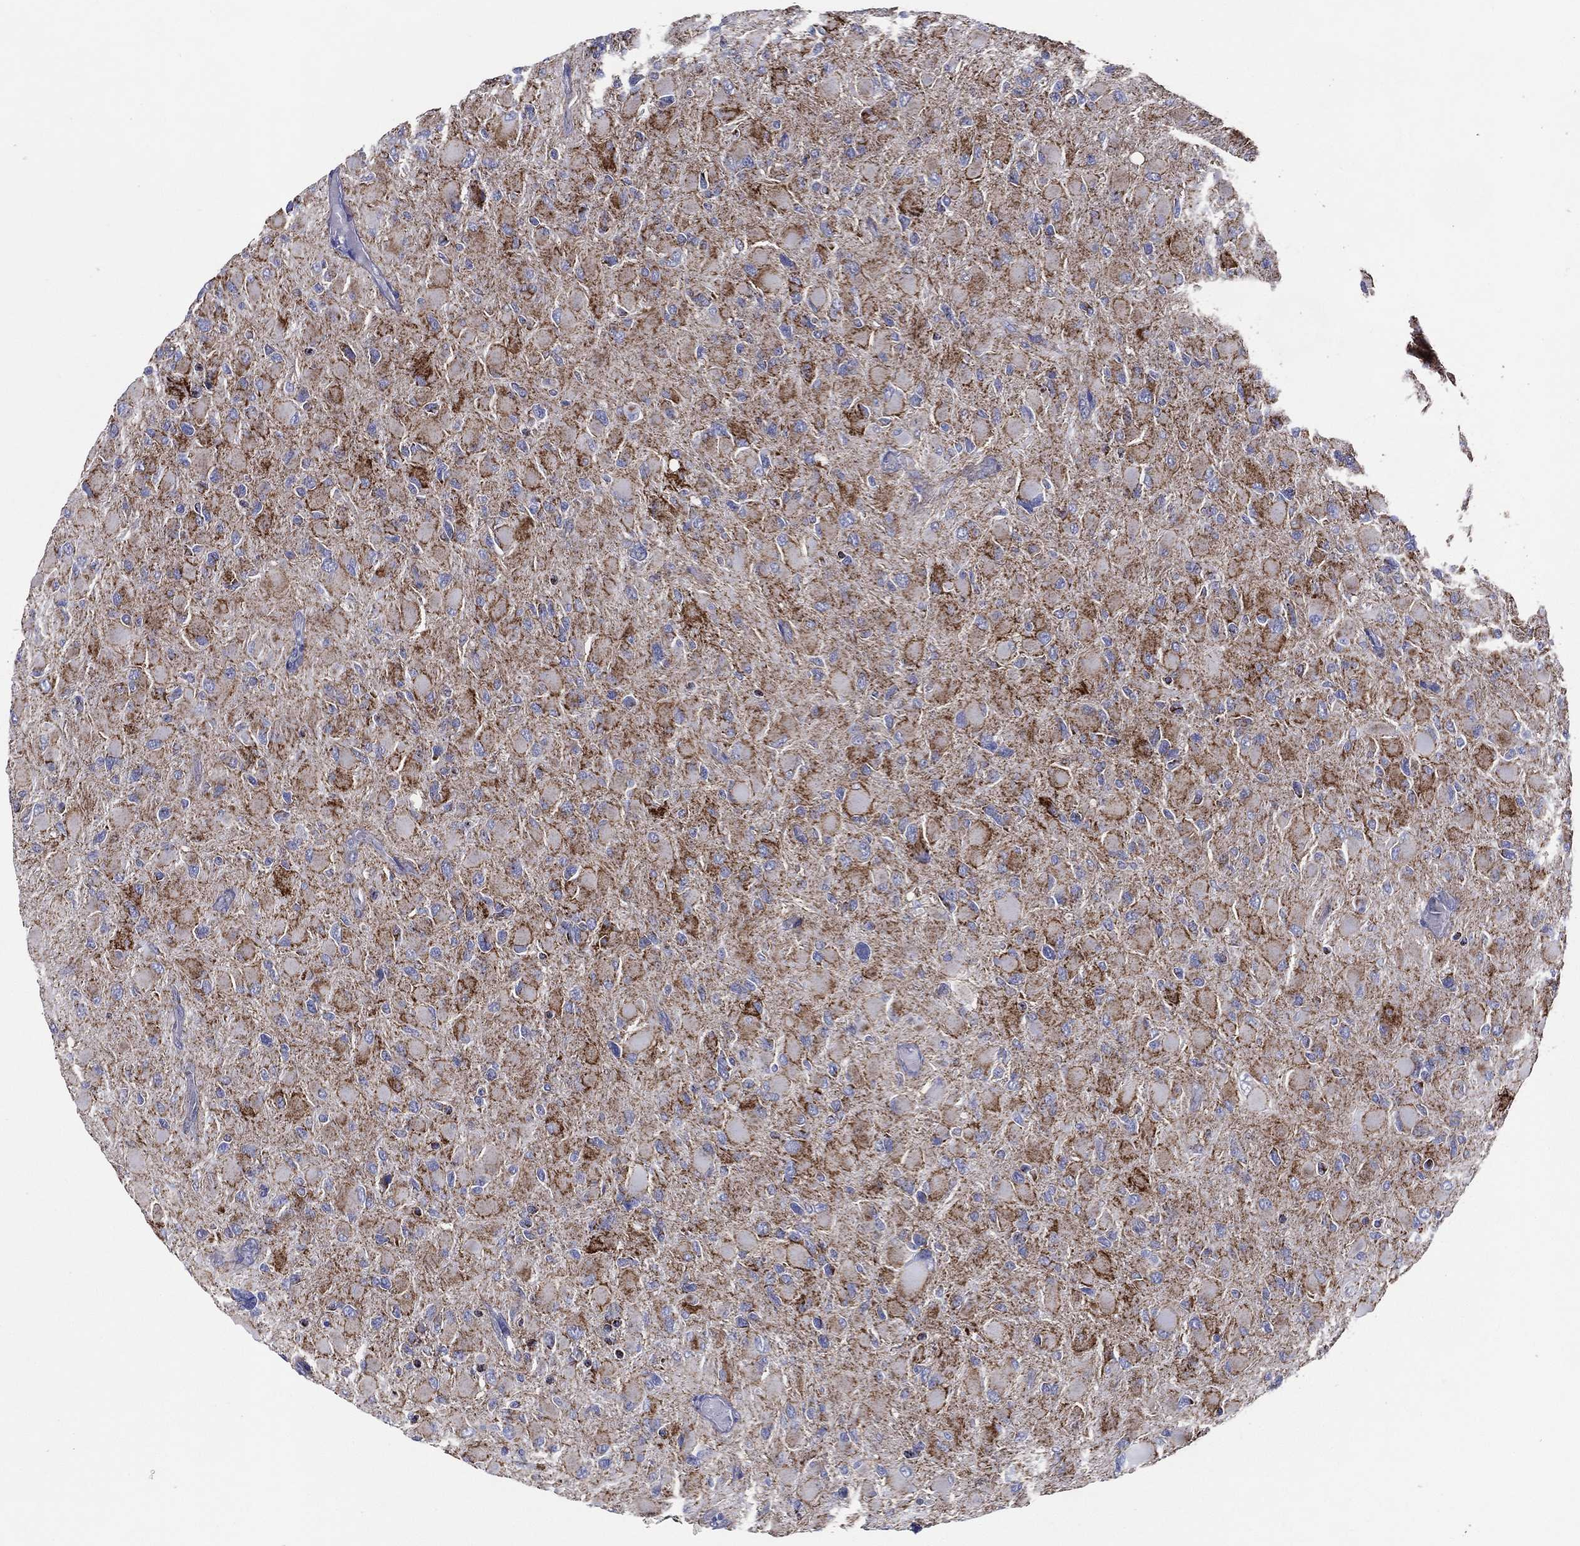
{"staining": {"intensity": "strong", "quantity": "25%-75%", "location": "cytoplasmic/membranous"}, "tissue": "glioma", "cell_type": "Tumor cells", "image_type": "cancer", "snomed": [{"axis": "morphology", "description": "Glioma, malignant, High grade"}, {"axis": "topography", "description": "Cerebral cortex"}], "caption": "High-grade glioma (malignant) stained for a protein (brown) demonstrates strong cytoplasmic/membranous positive expression in about 25%-75% of tumor cells.", "gene": "SFXN1", "patient": {"sex": "female", "age": 36}}